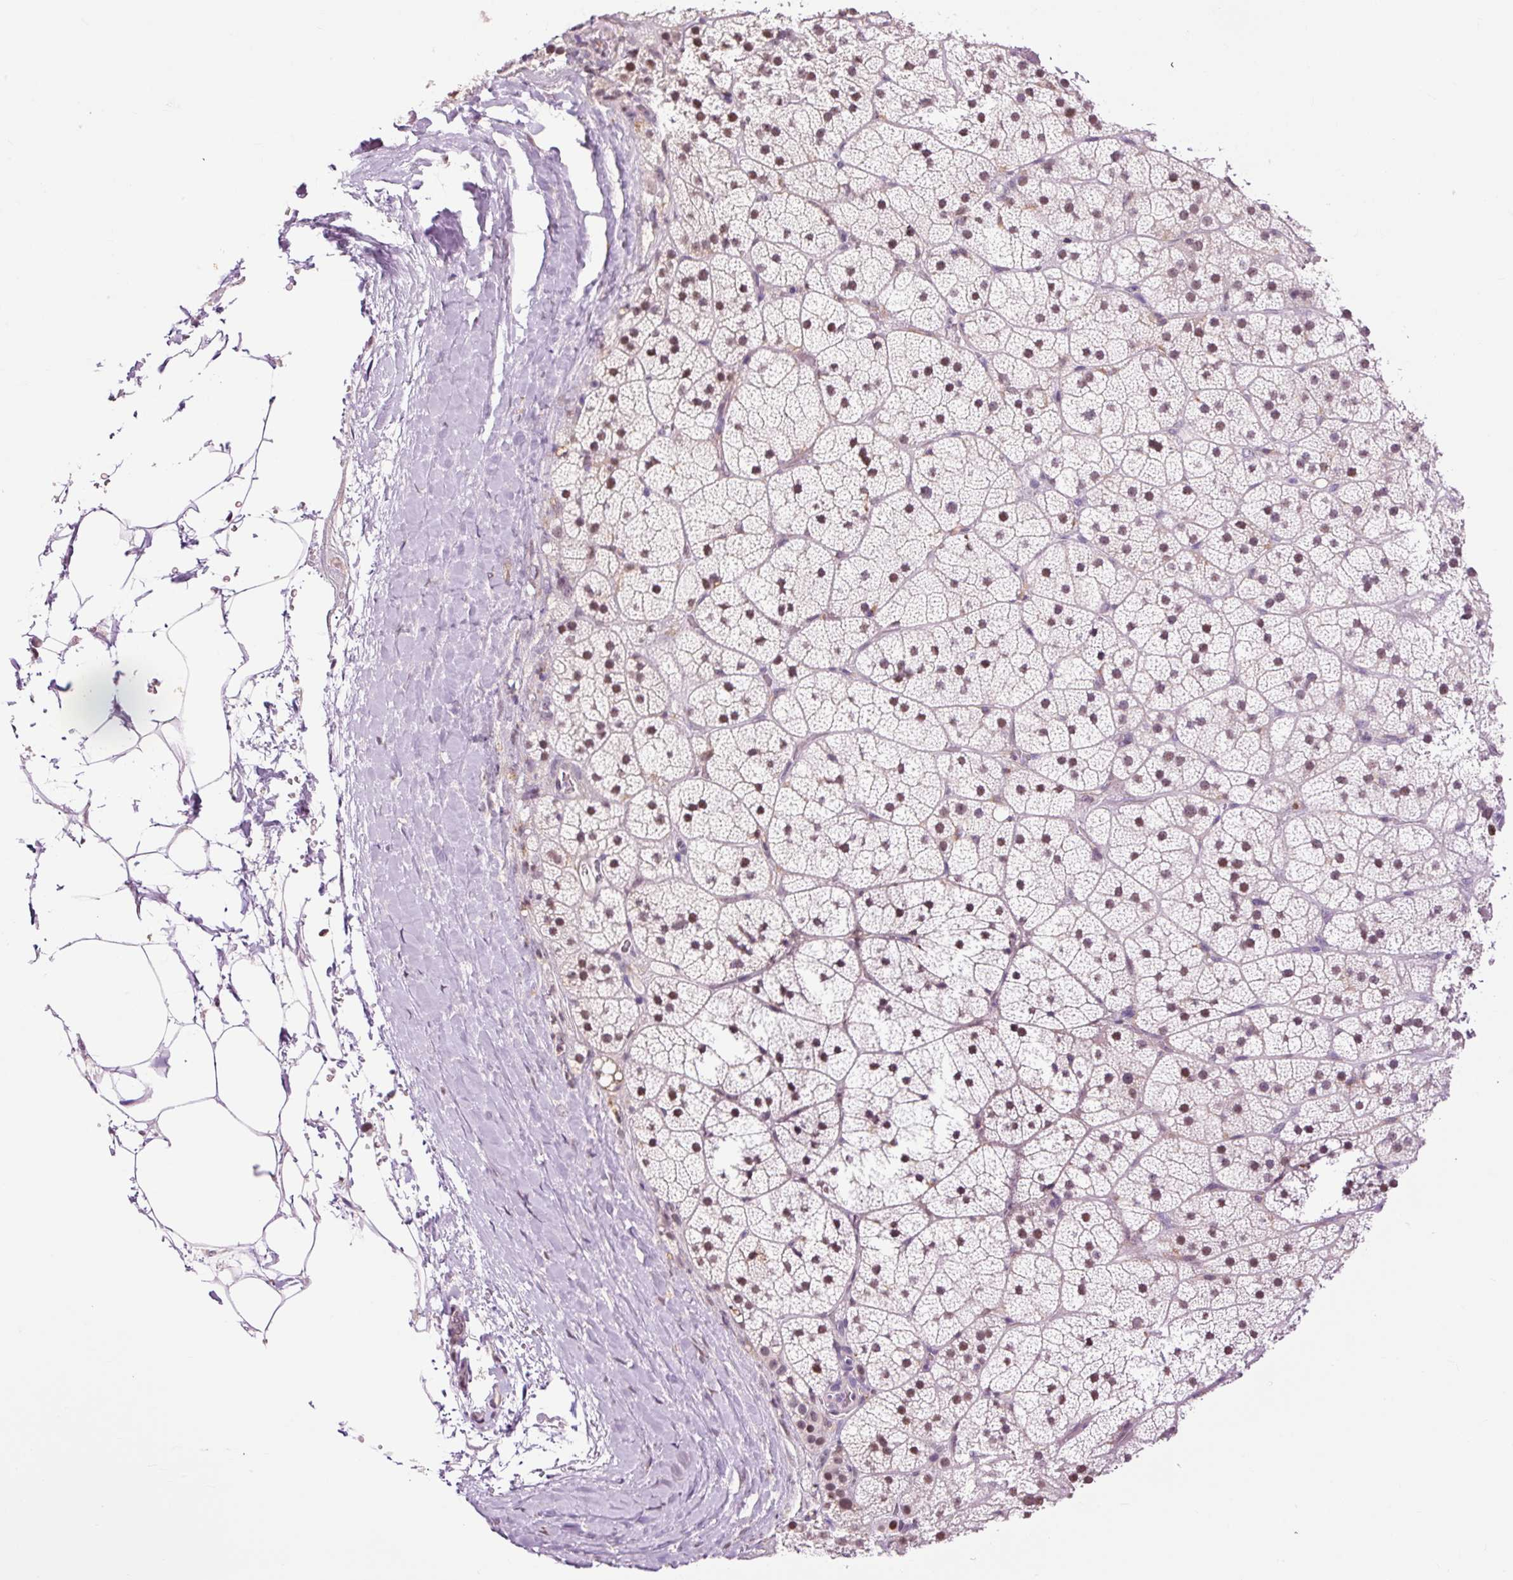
{"staining": {"intensity": "weak", "quantity": "25%-75%", "location": "nuclear"}, "tissue": "adrenal gland", "cell_type": "Glandular cells", "image_type": "normal", "snomed": [{"axis": "morphology", "description": "Normal tissue, NOS"}, {"axis": "topography", "description": "Adrenal gland"}], "caption": "This image reveals immunohistochemistry (IHC) staining of unremarkable adrenal gland, with low weak nuclear expression in approximately 25%-75% of glandular cells.", "gene": "LY86", "patient": {"sex": "male", "age": 57}}